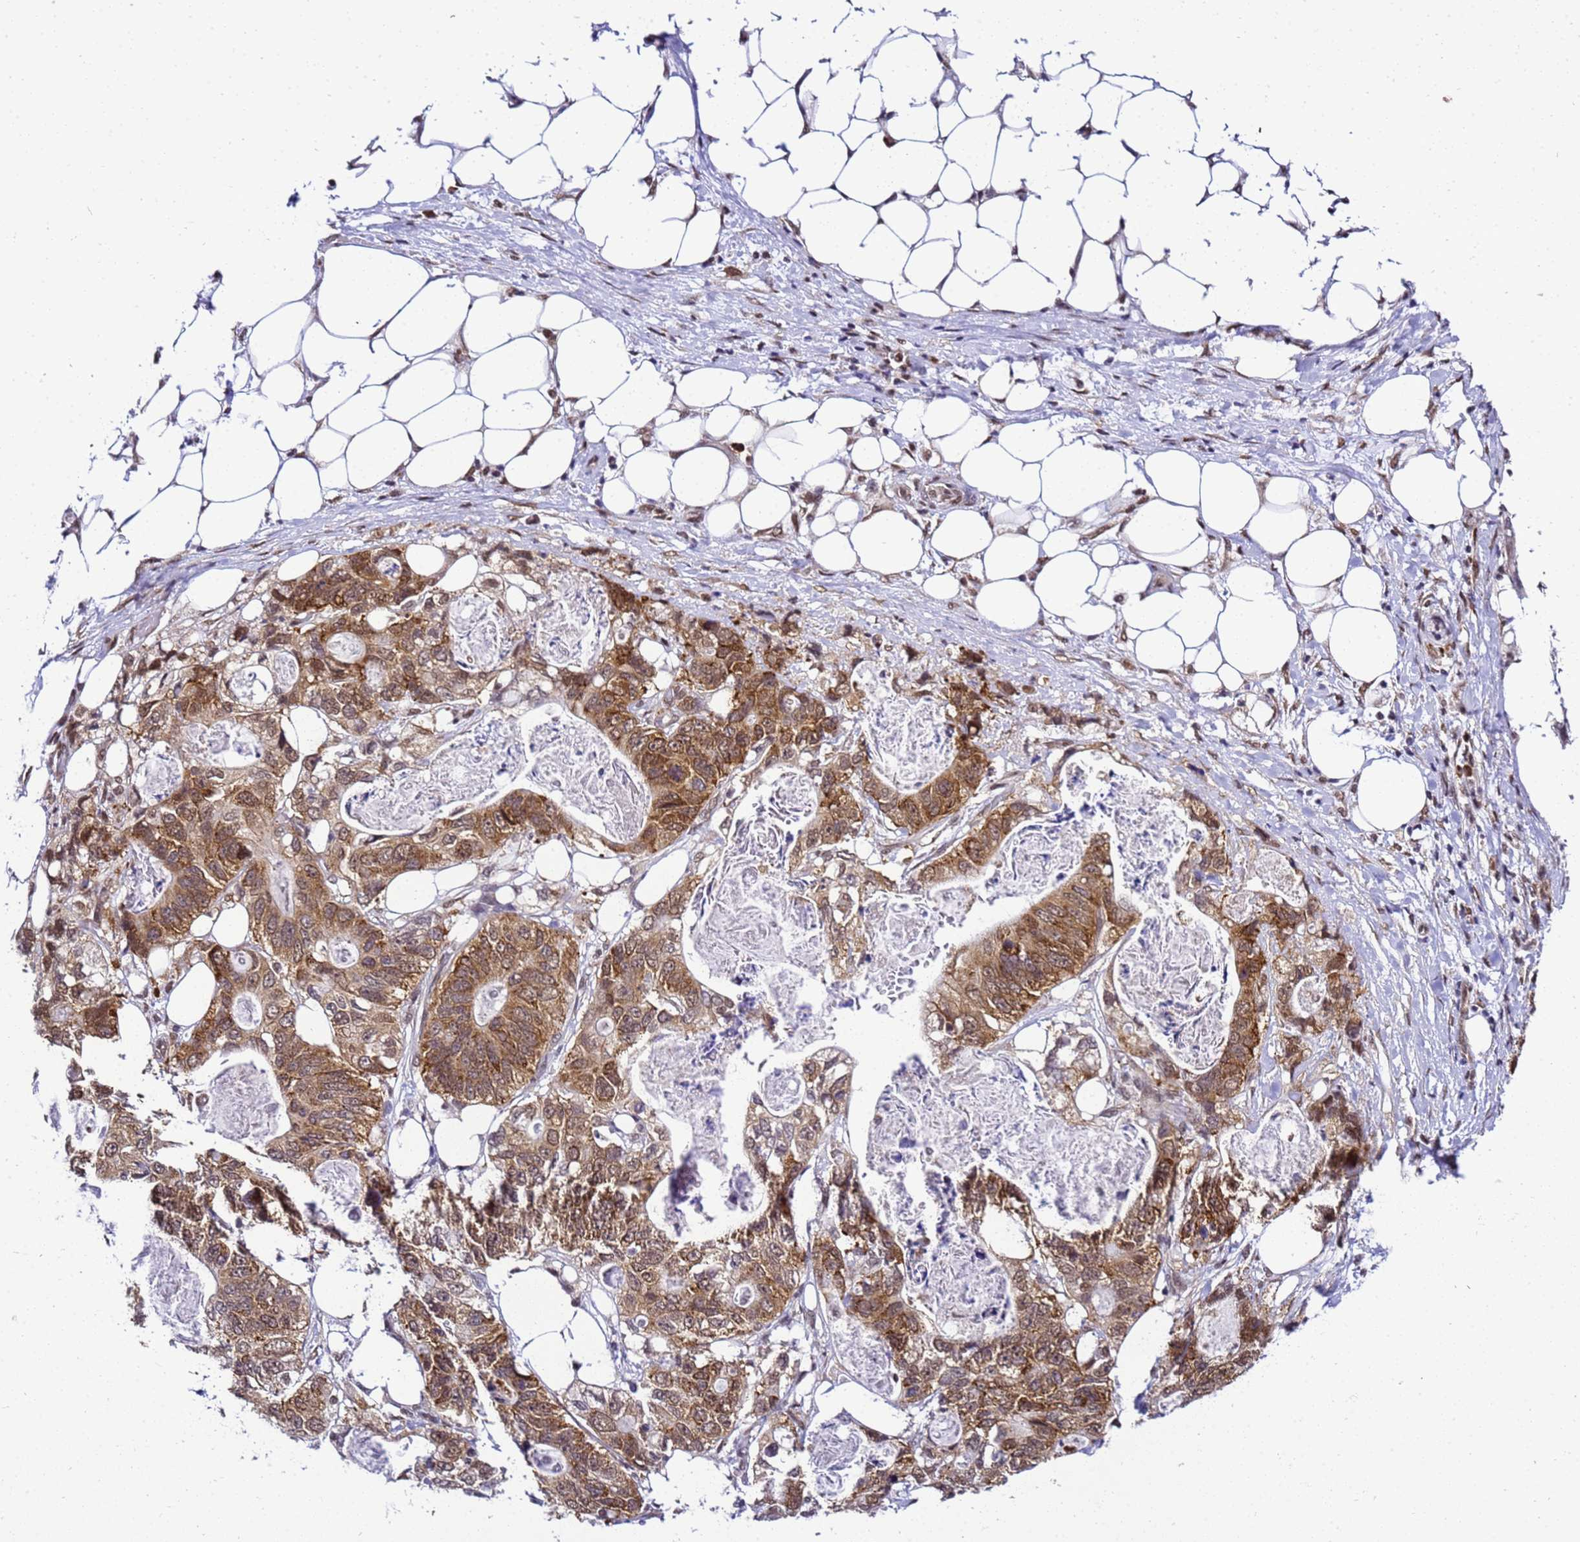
{"staining": {"intensity": "strong", "quantity": ">75%", "location": "cytoplasmic/membranous"}, "tissue": "stomach cancer", "cell_type": "Tumor cells", "image_type": "cancer", "snomed": [{"axis": "morphology", "description": "Adenocarcinoma, NOS"}, {"axis": "topography", "description": "Stomach"}], "caption": "Stomach cancer stained with a brown dye shows strong cytoplasmic/membranous positive positivity in approximately >75% of tumor cells.", "gene": "SMN1", "patient": {"sex": "female", "age": 89}}